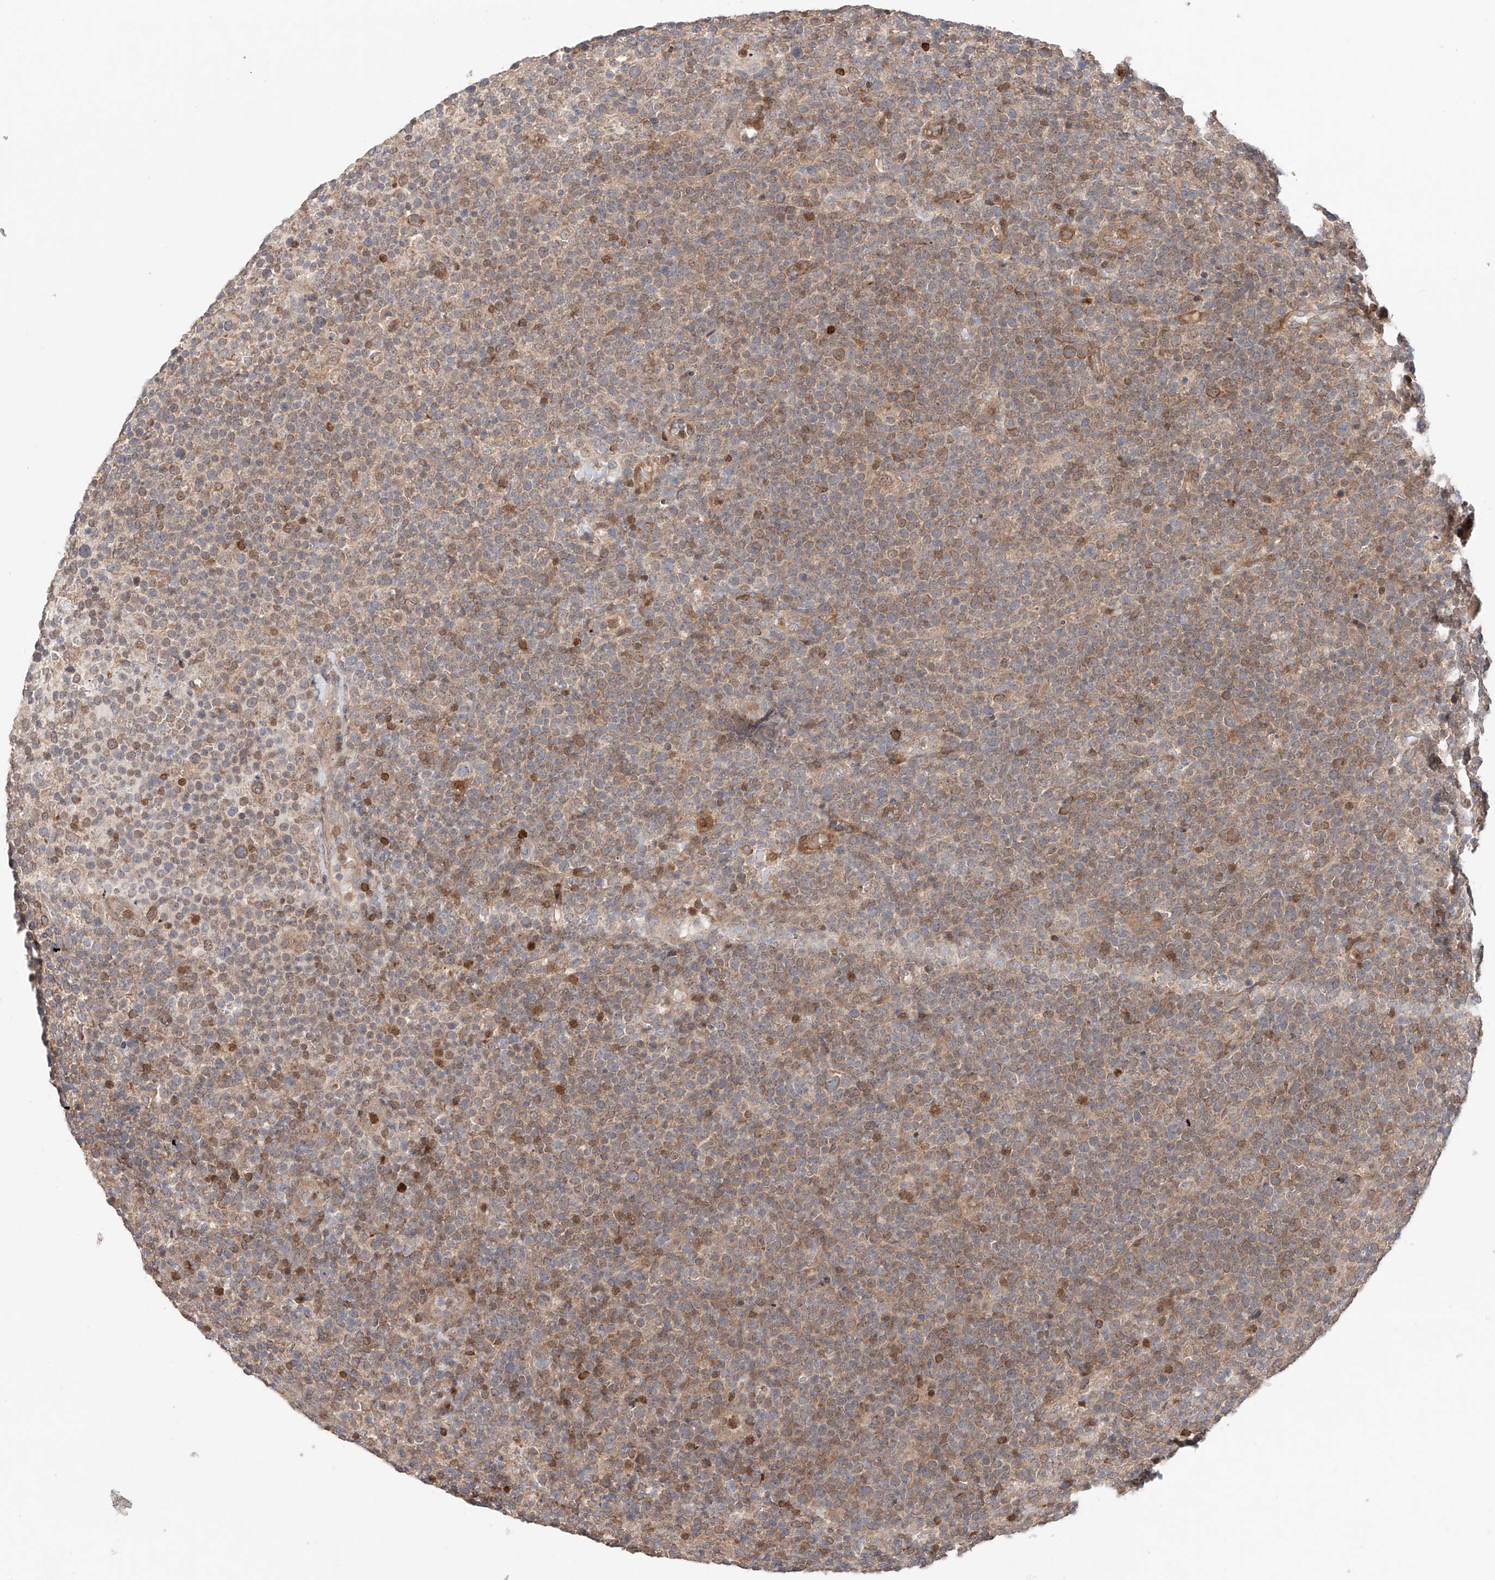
{"staining": {"intensity": "moderate", "quantity": "25%-75%", "location": "cytoplasmic/membranous"}, "tissue": "lymphoma", "cell_type": "Tumor cells", "image_type": "cancer", "snomed": [{"axis": "morphology", "description": "Malignant lymphoma, non-Hodgkin's type, High grade"}, {"axis": "topography", "description": "Lymph node"}], "caption": "There is medium levels of moderate cytoplasmic/membranous positivity in tumor cells of malignant lymphoma, non-Hodgkin's type (high-grade), as demonstrated by immunohistochemical staining (brown color).", "gene": "IGSF22", "patient": {"sex": "male", "age": 61}}